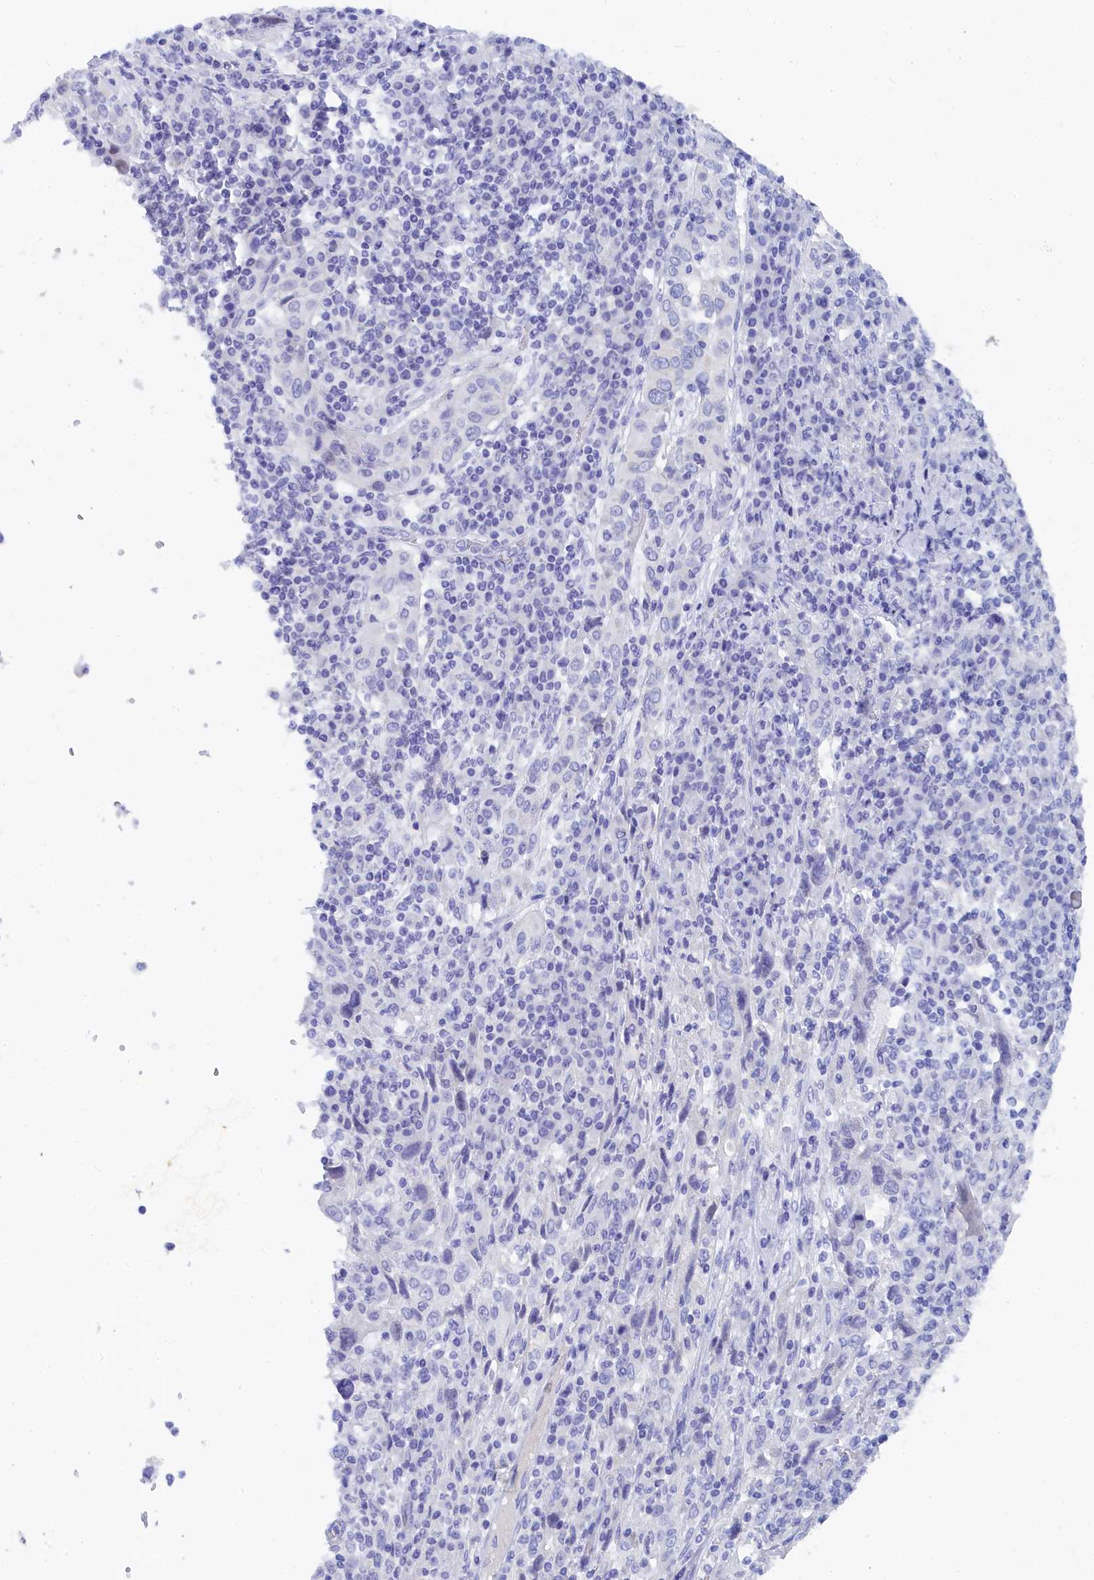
{"staining": {"intensity": "negative", "quantity": "none", "location": "none"}, "tissue": "cervical cancer", "cell_type": "Tumor cells", "image_type": "cancer", "snomed": [{"axis": "morphology", "description": "Squamous cell carcinoma, NOS"}, {"axis": "topography", "description": "Cervix"}], "caption": "Human cervical squamous cell carcinoma stained for a protein using immunohistochemistry (IHC) demonstrates no expression in tumor cells.", "gene": "TRIM10", "patient": {"sex": "female", "age": 46}}